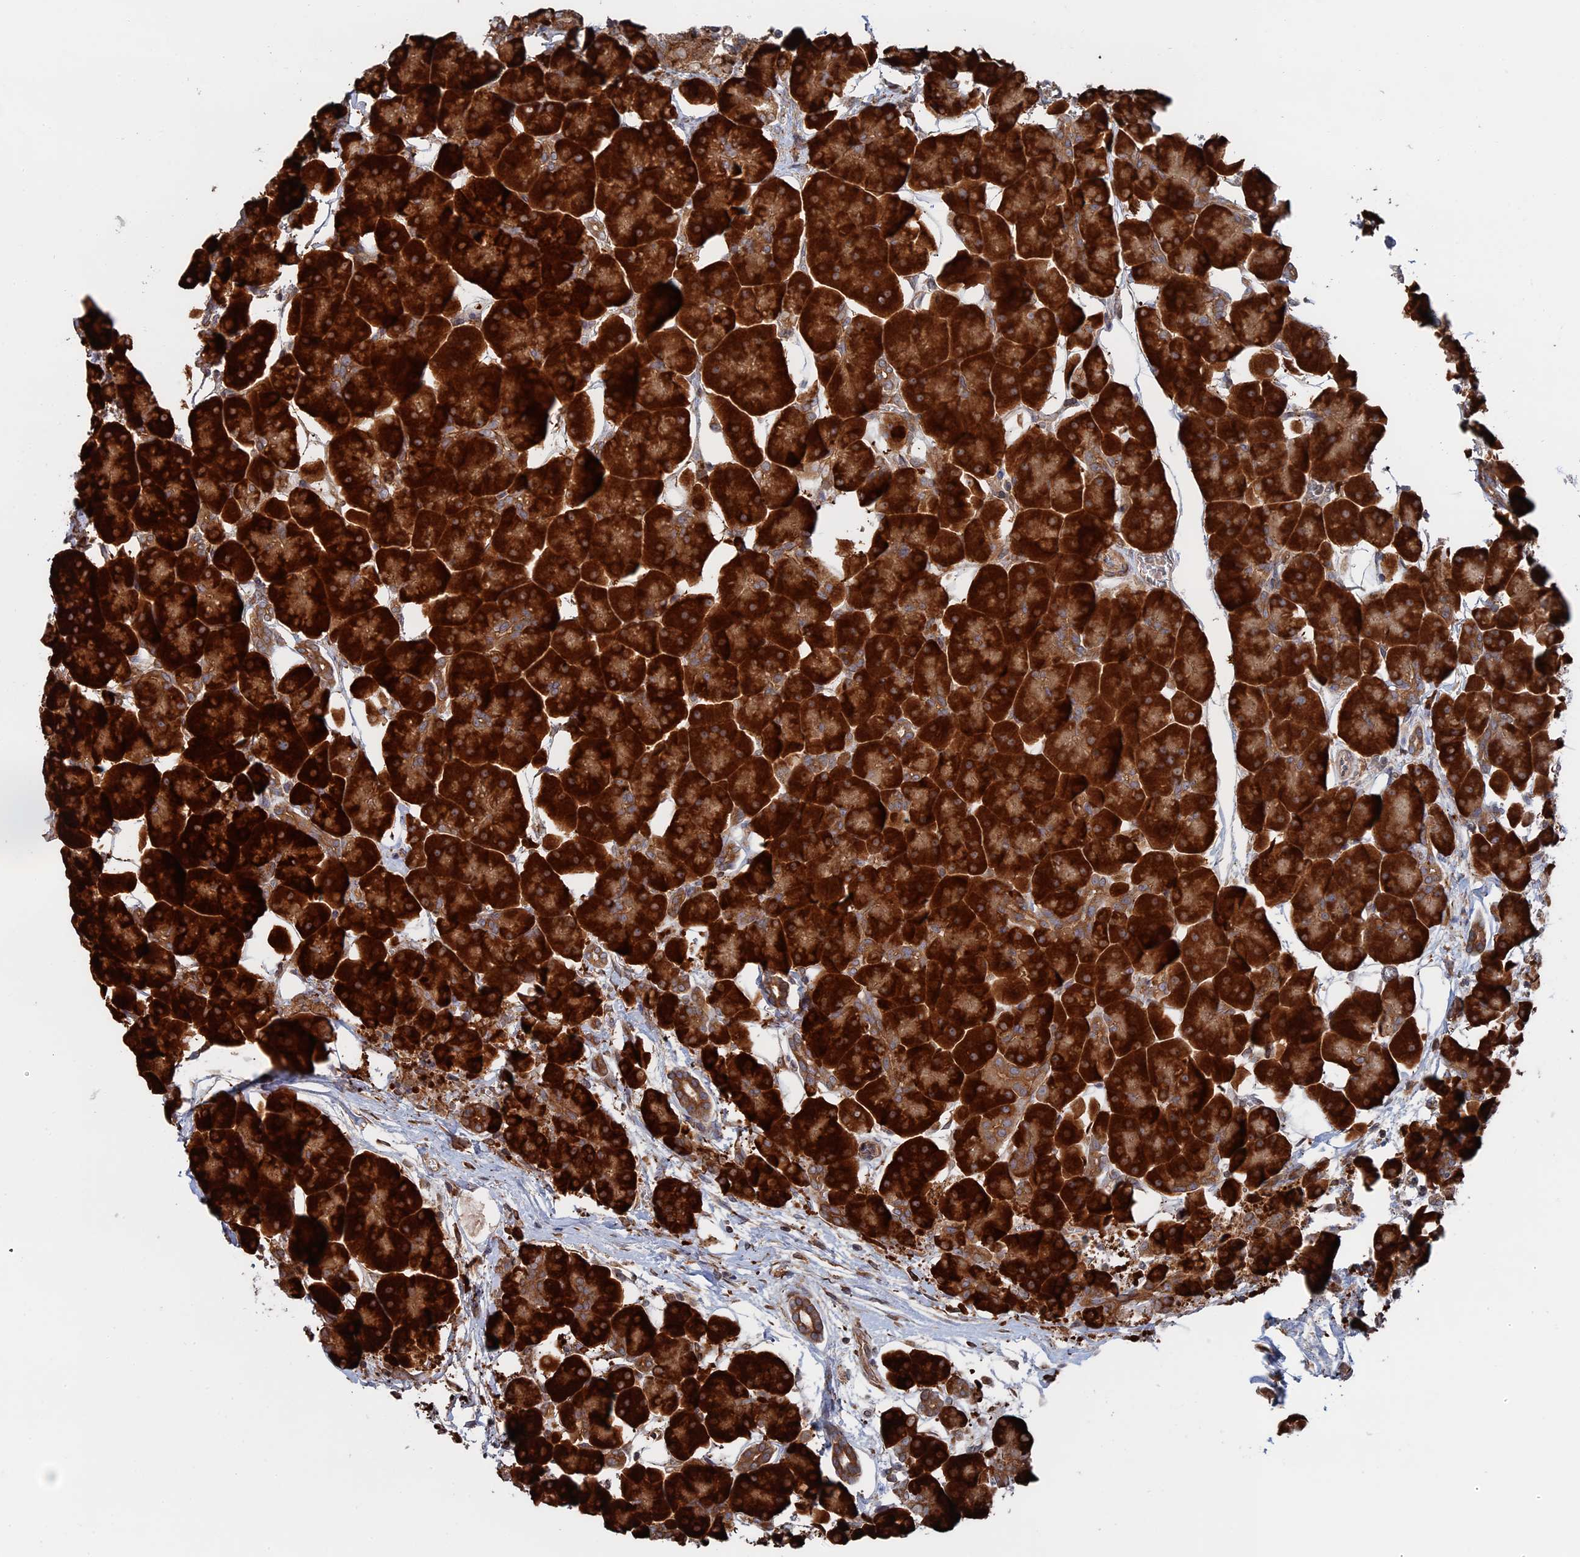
{"staining": {"intensity": "strong", "quantity": ">75%", "location": "cytoplasmic/membranous"}, "tissue": "pancreas", "cell_type": "Exocrine glandular cells", "image_type": "normal", "snomed": [{"axis": "morphology", "description": "Normal tissue, NOS"}, {"axis": "topography", "description": "Pancreas"}], "caption": "Protein analysis of normal pancreas reveals strong cytoplasmic/membranous positivity in about >75% of exocrine glandular cells. (brown staining indicates protein expression, while blue staining denotes nuclei).", "gene": "BPIFB6", "patient": {"sex": "male", "age": 66}}